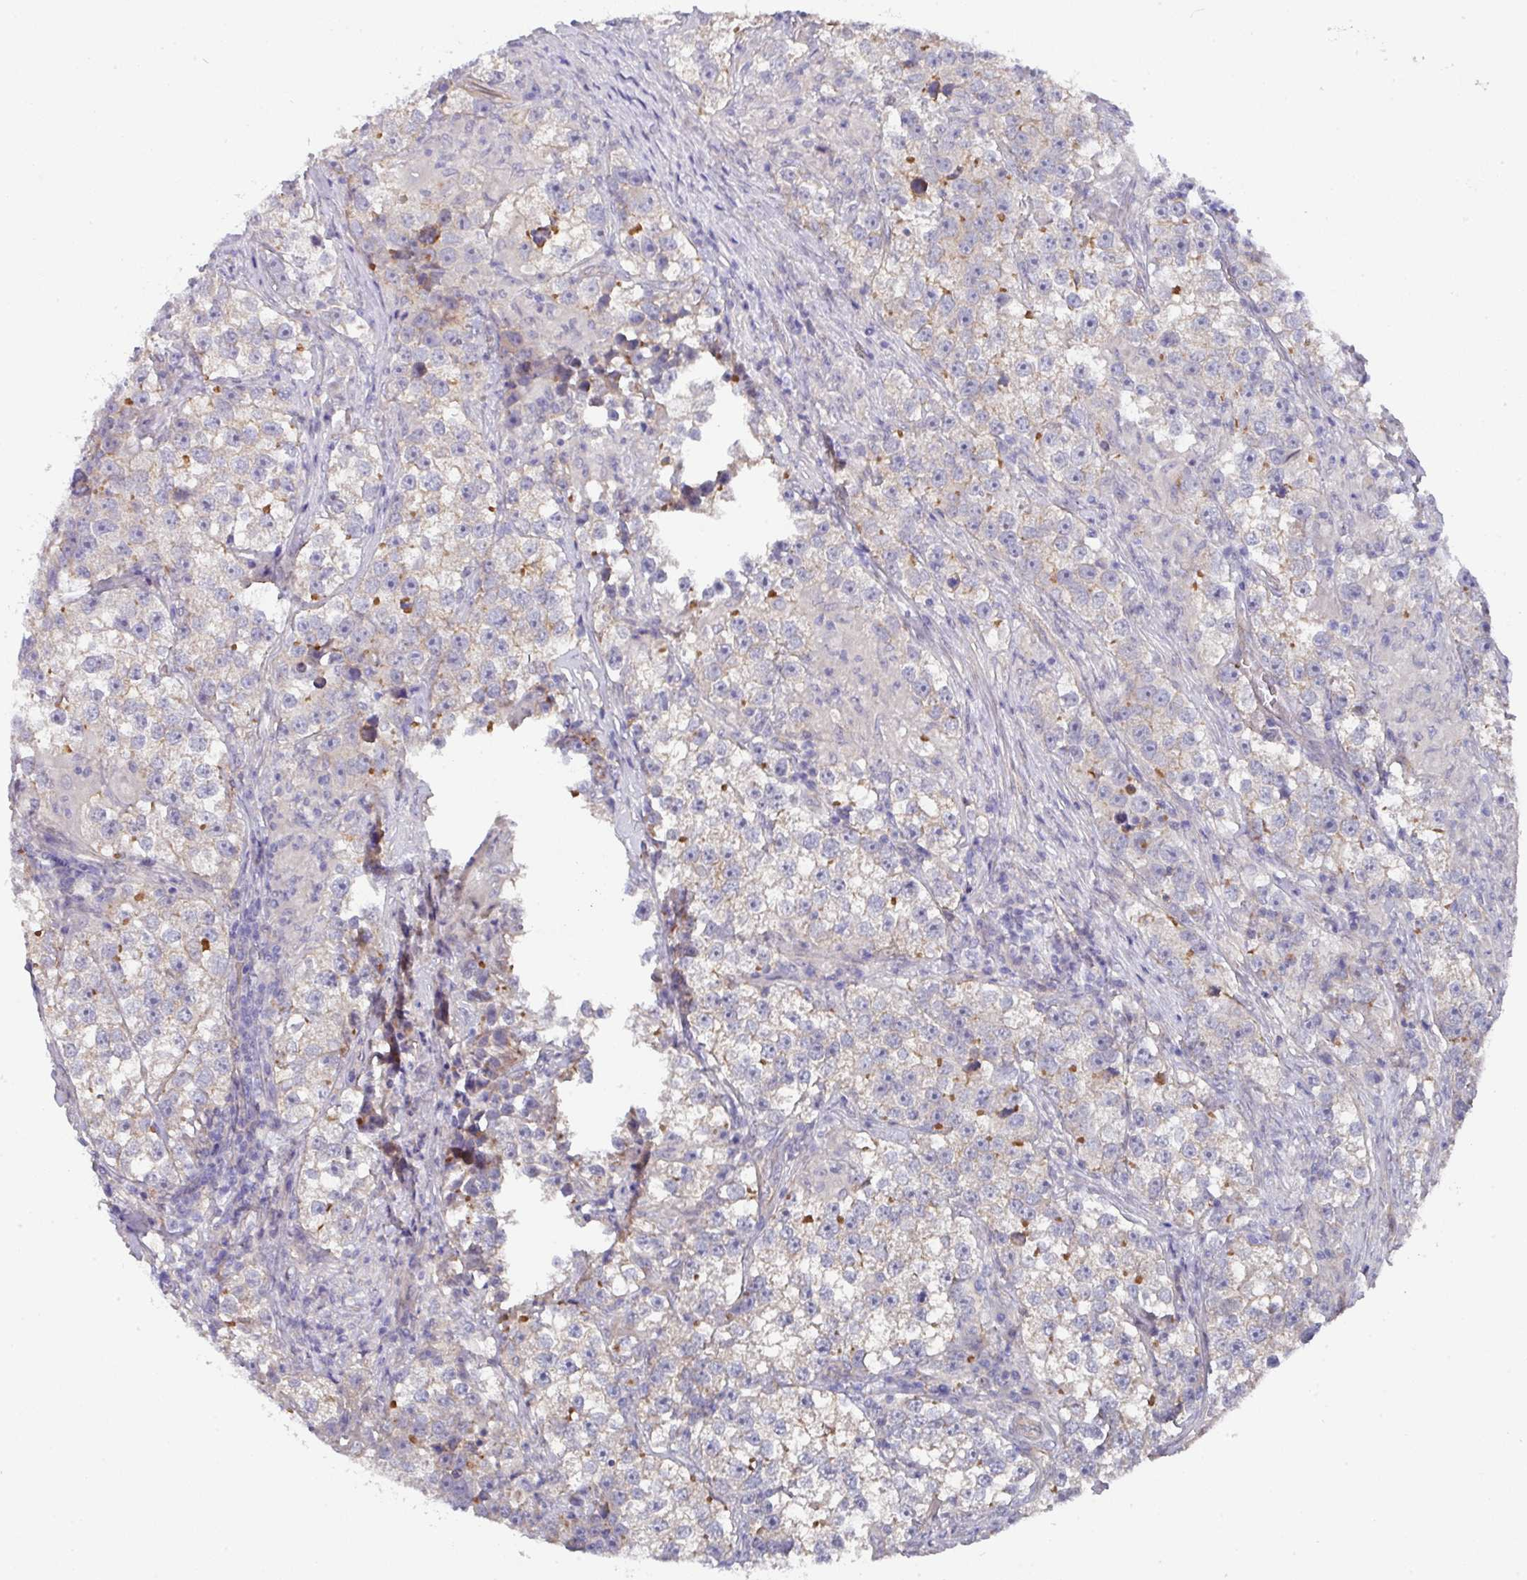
{"staining": {"intensity": "moderate", "quantity": "<25%", "location": "cytoplasmic/membranous"}, "tissue": "testis cancer", "cell_type": "Tumor cells", "image_type": "cancer", "snomed": [{"axis": "morphology", "description": "Seminoma, NOS"}, {"axis": "topography", "description": "Testis"}], "caption": "Testis seminoma stained with DAB (3,3'-diaminobenzidine) immunohistochemistry shows low levels of moderate cytoplasmic/membranous staining in about <25% of tumor cells.", "gene": "PRR5", "patient": {"sex": "male", "age": 46}}